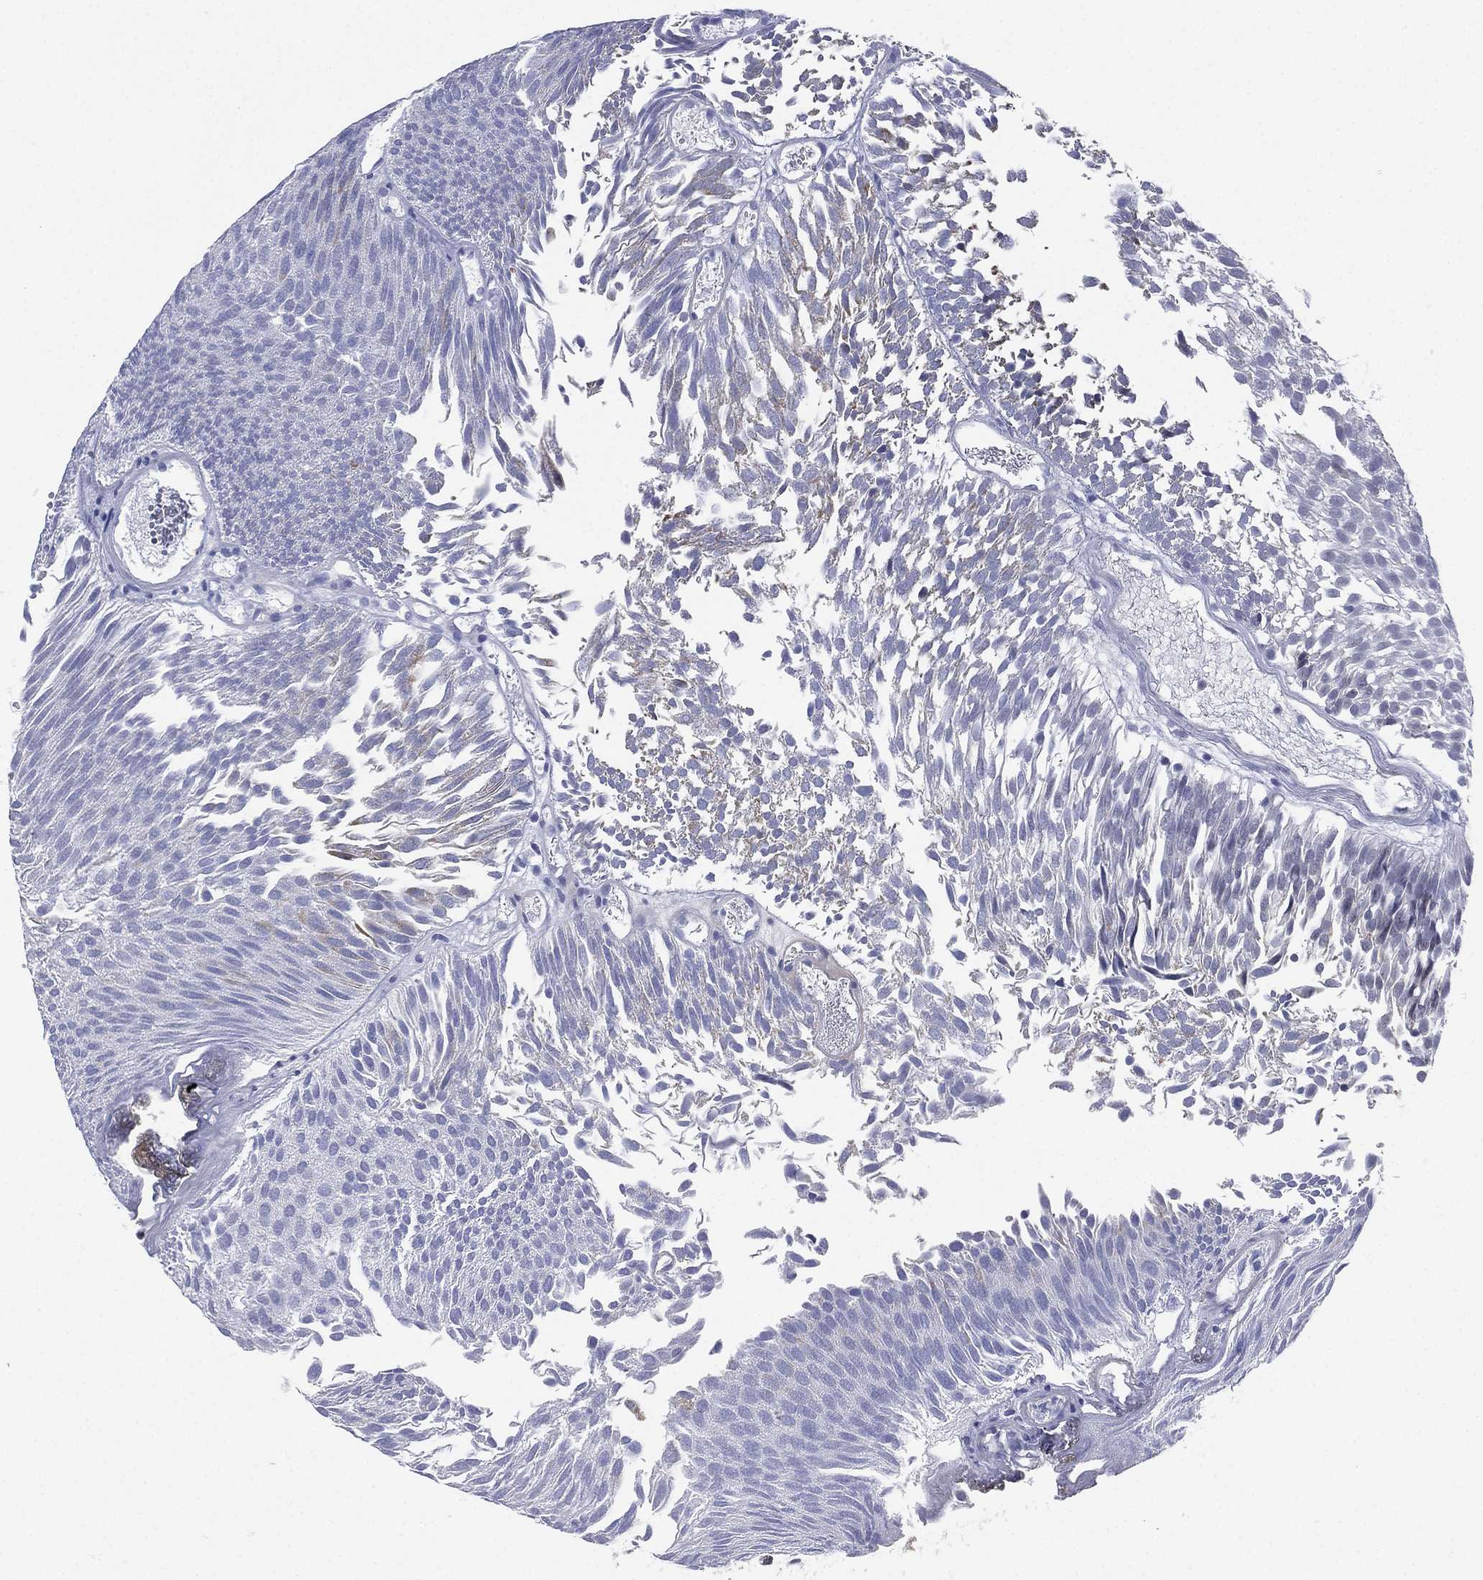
{"staining": {"intensity": "weak", "quantity": "<25%", "location": "cytoplasmic/membranous"}, "tissue": "urothelial cancer", "cell_type": "Tumor cells", "image_type": "cancer", "snomed": [{"axis": "morphology", "description": "Urothelial carcinoma, Low grade"}, {"axis": "topography", "description": "Urinary bladder"}], "caption": "The immunohistochemistry micrograph has no significant positivity in tumor cells of urothelial carcinoma (low-grade) tissue.", "gene": "CD22", "patient": {"sex": "male", "age": 52}}